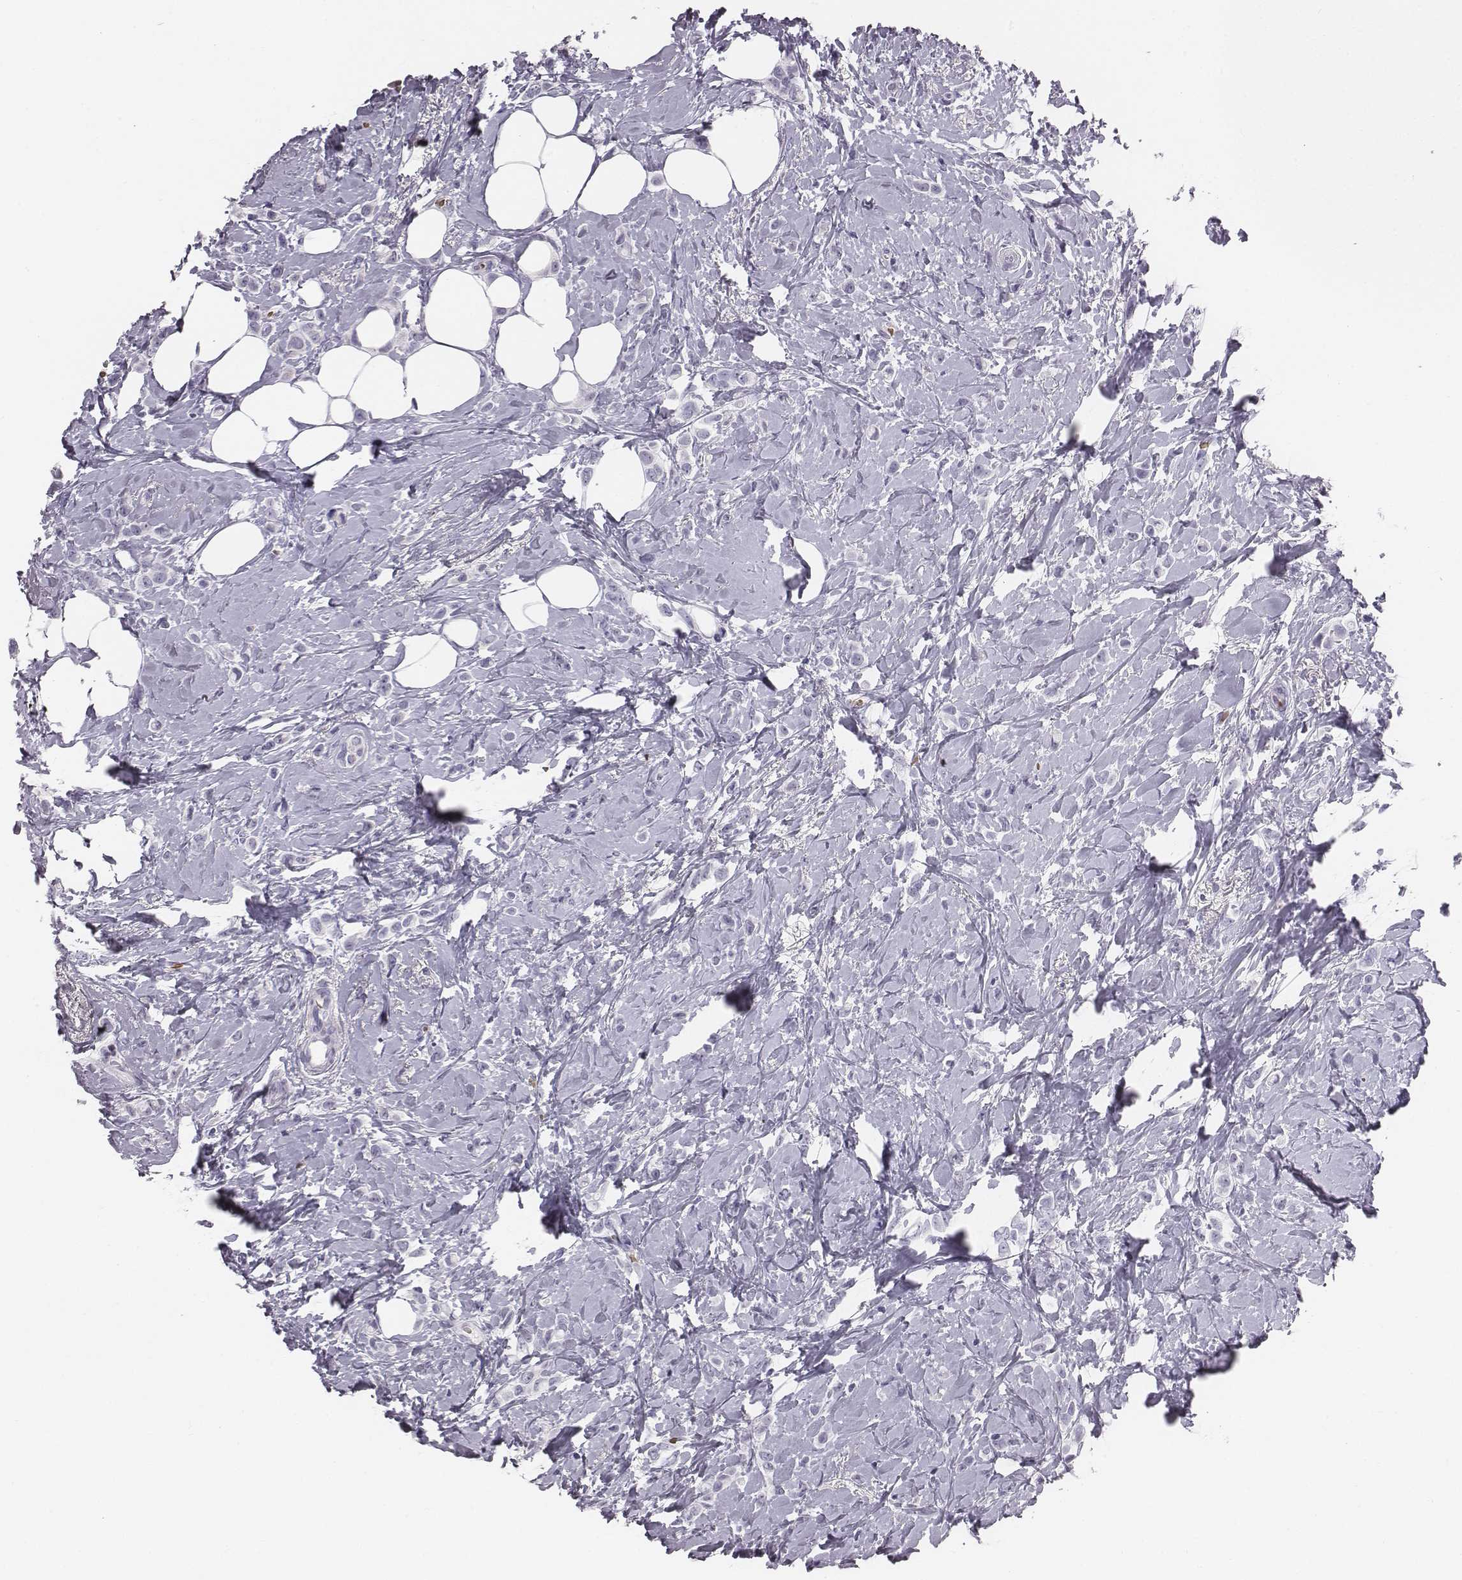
{"staining": {"intensity": "negative", "quantity": "none", "location": "none"}, "tissue": "breast cancer", "cell_type": "Tumor cells", "image_type": "cancer", "snomed": [{"axis": "morphology", "description": "Lobular carcinoma"}, {"axis": "topography", "description": "Breast"}], "caption": "IHC histopathology image of neoplastic tissue: human breast lobular carcinoma stained with DAB exhibits no significant protein expression in tumor cells.", "gene": "HBZ", "patient": {"sex": "female", "age": 66}}